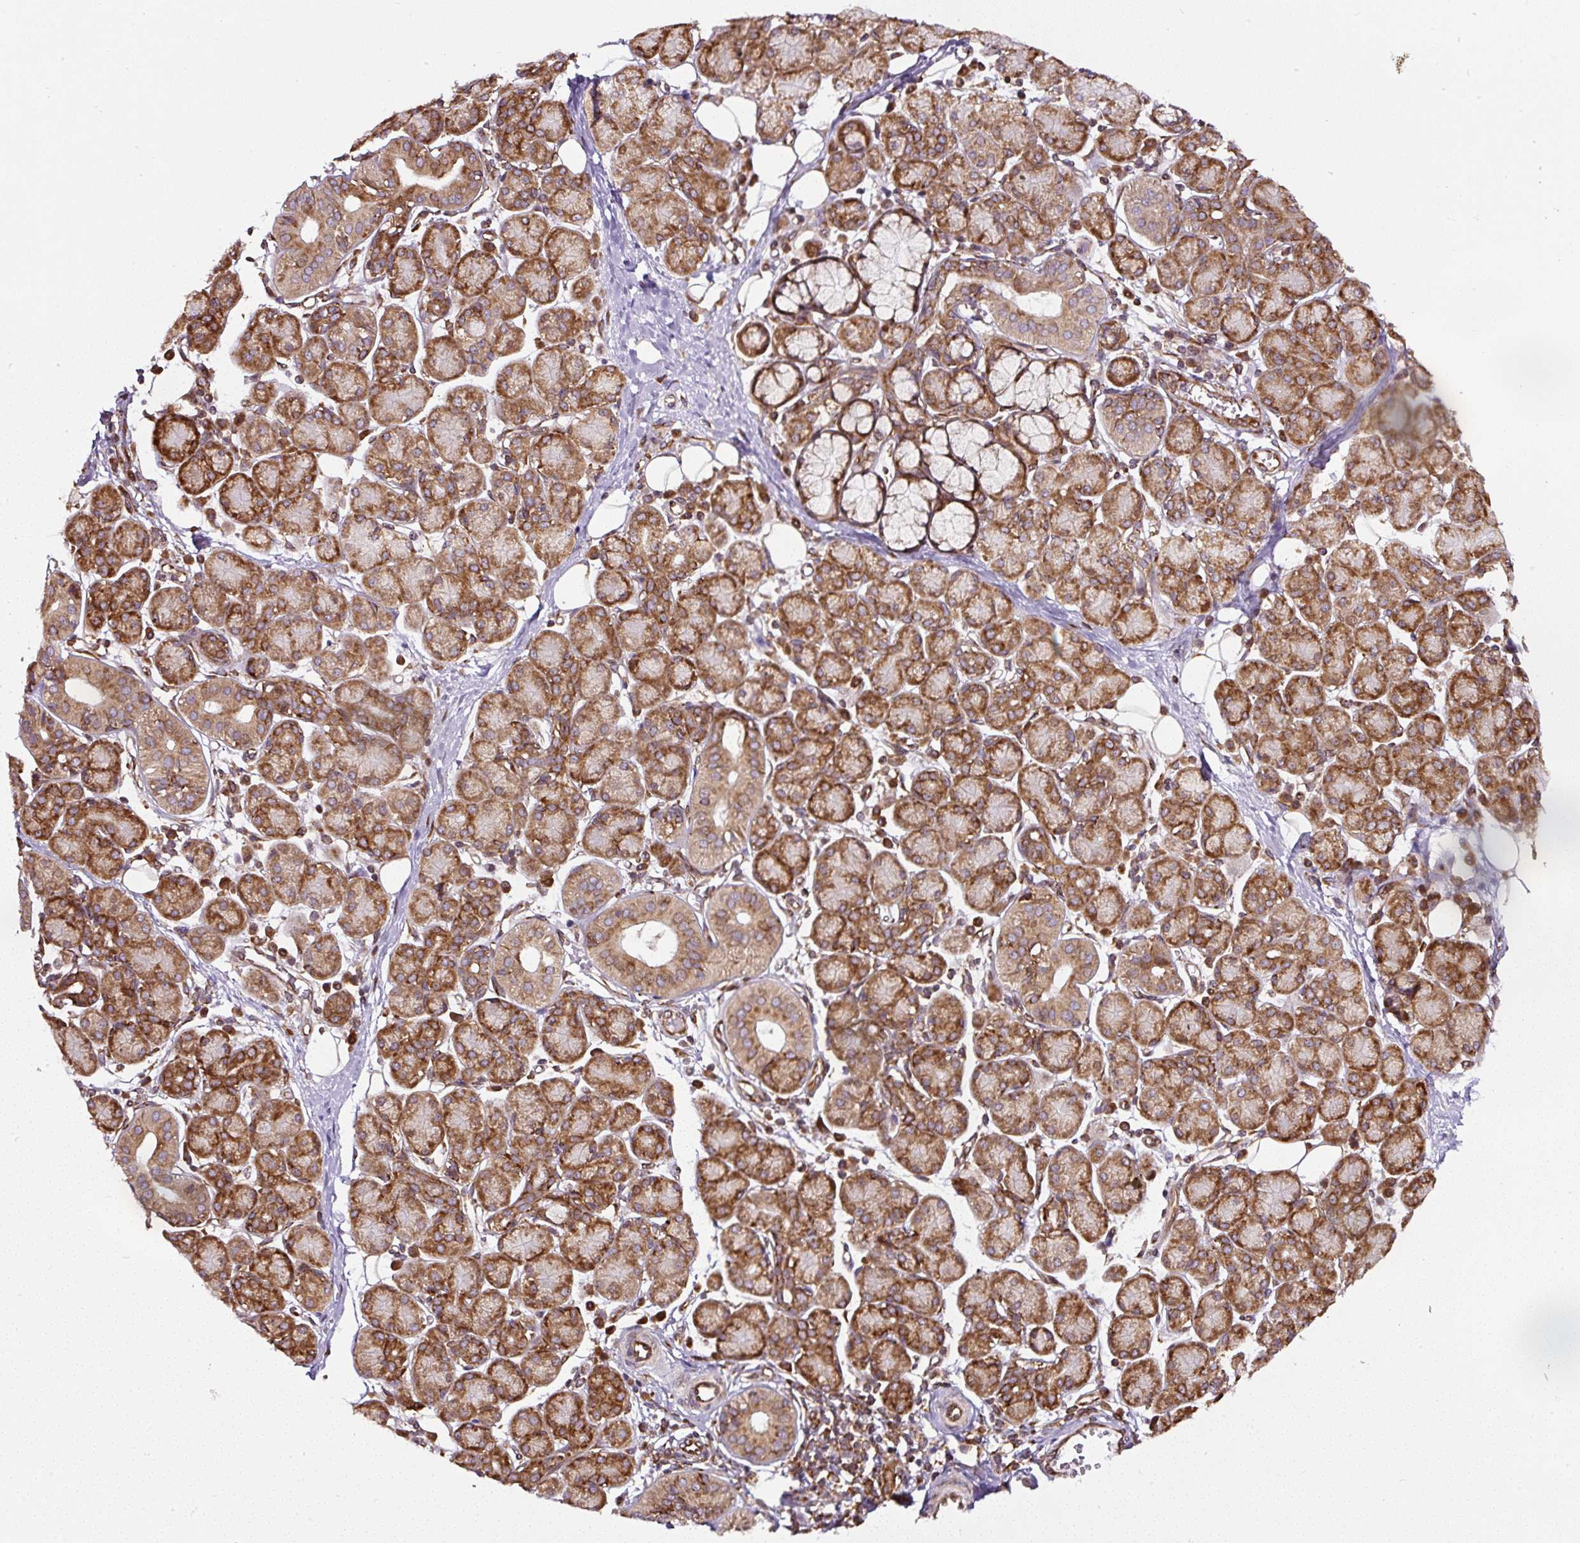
{"staining": {"intensity": "moderate", "quantity": "25%-75%", "location": "cytoplasmic/membranous"}, "tissue": "salivary gland", "cell_type": "Glandular cells", "image_type": "normal", "snomed": [{"axis": "morphology", "description": "Normal tissue, NOS"}, {"axis": "morphology", "description": "Inflammation, NOS"}, {"axis": "topography", "description": "Lymph node"}, {"axis": "topography", "description": "Salivary gland"}], "caption": "Salivary gland stained for a protein reveals moderate cytoplasmic/membranous positivity in glandular cells.", "gene": "KDM4E", "patient": {"sex": "male", "age": 3}}